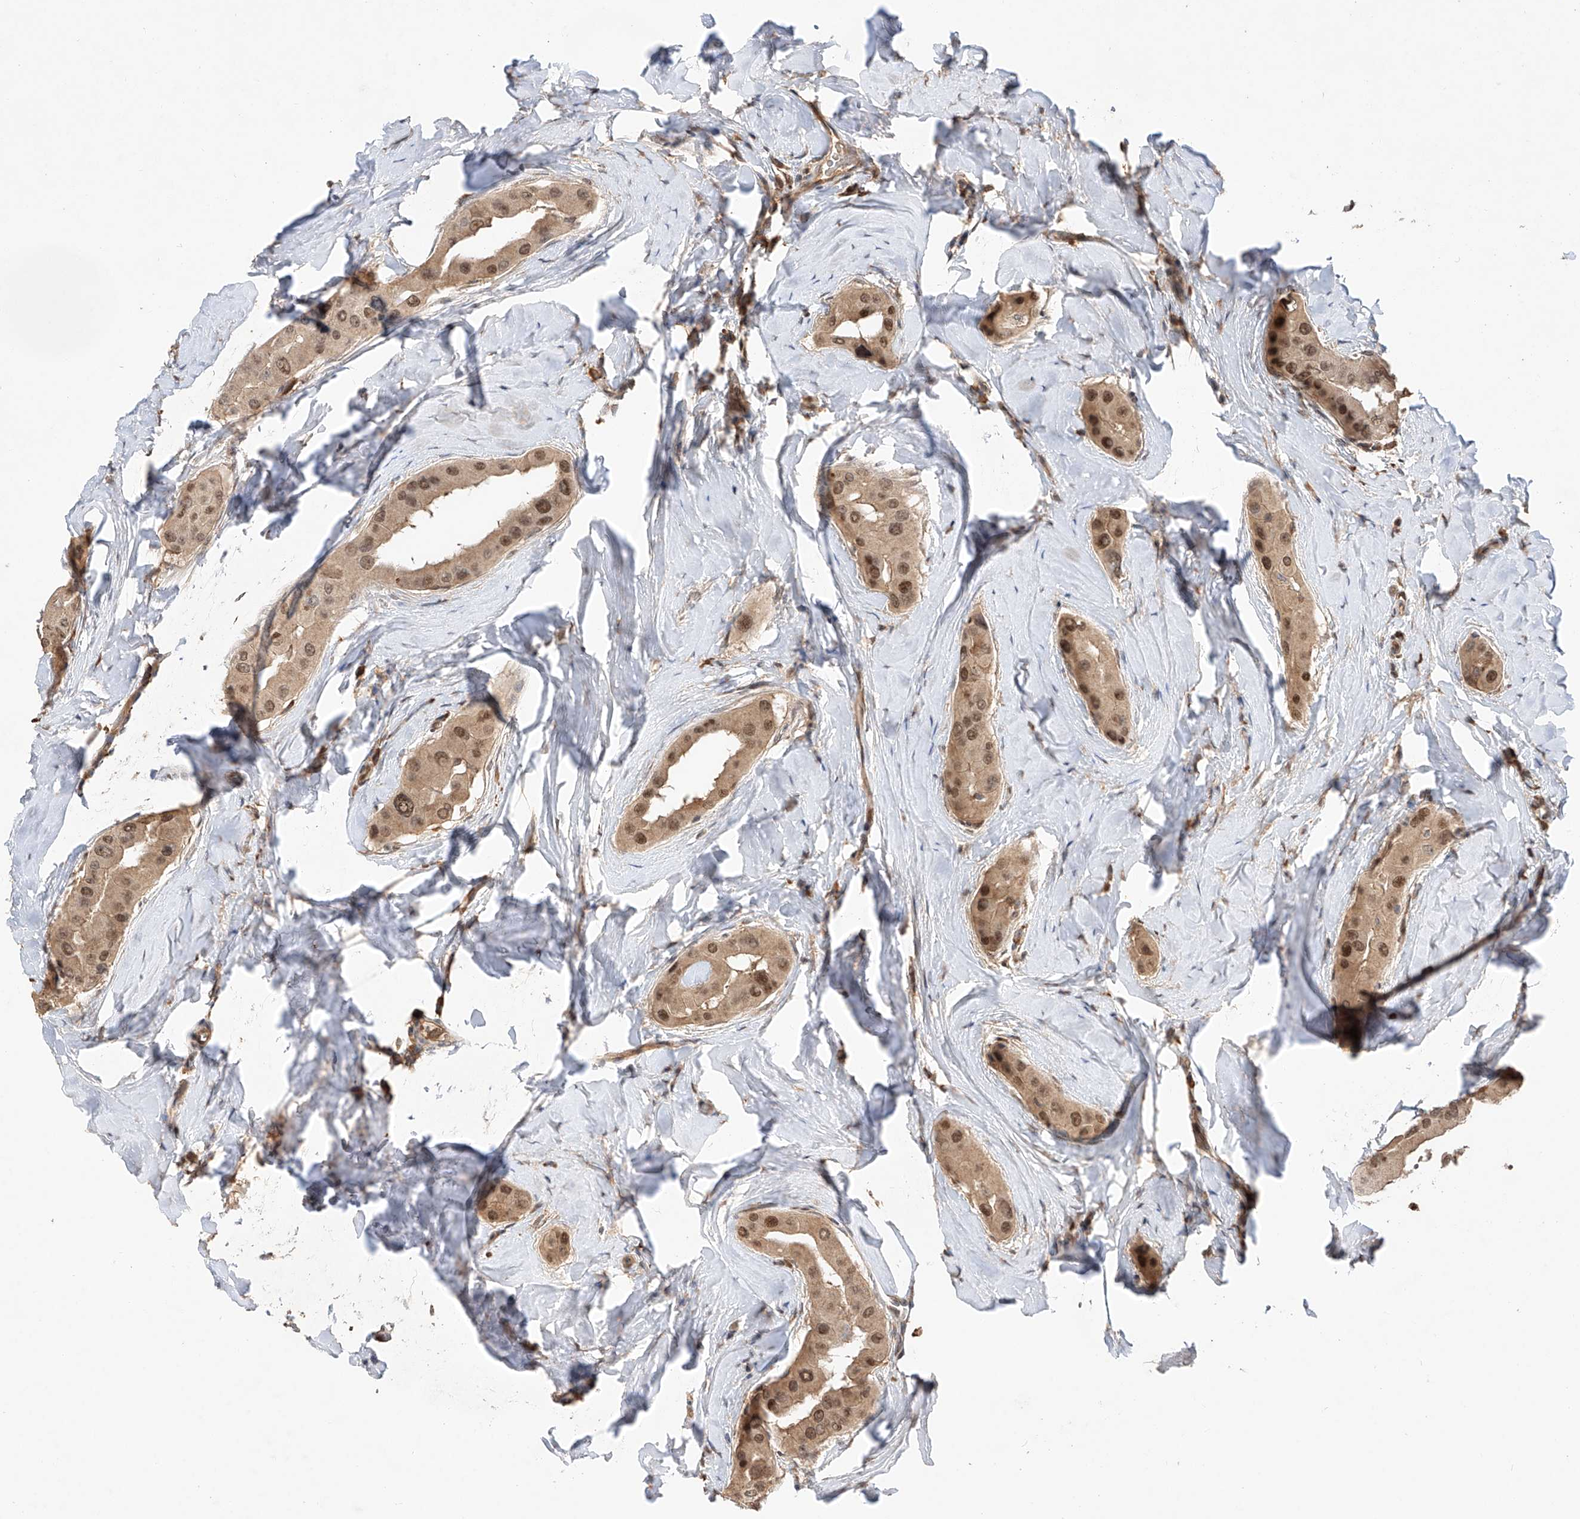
{"staining": {"intensity": "moderate", "quantity": ">75%", "location": "cytoplasmic/membranous,nuclear"}, "tissue": "thyroid cancer", "cell_type": "Tumor cells", "image_type": "cancer", "snomed": [{"axis": "morphology", "description": "Papillary adenocarcinoma, NOS"}, {"axis": "topography", "description": "Thyroid gland"}], "caption": "This image displays immunohistochemistry (IHC) staining of human thyroid papillary adenocarcinoma, with medium moderate cytoplasmic/membranous and nuclear expression in about >75% of tumor cells.", "gene": "RILPL2", "patient": {"sex": "male", "age": 33}}